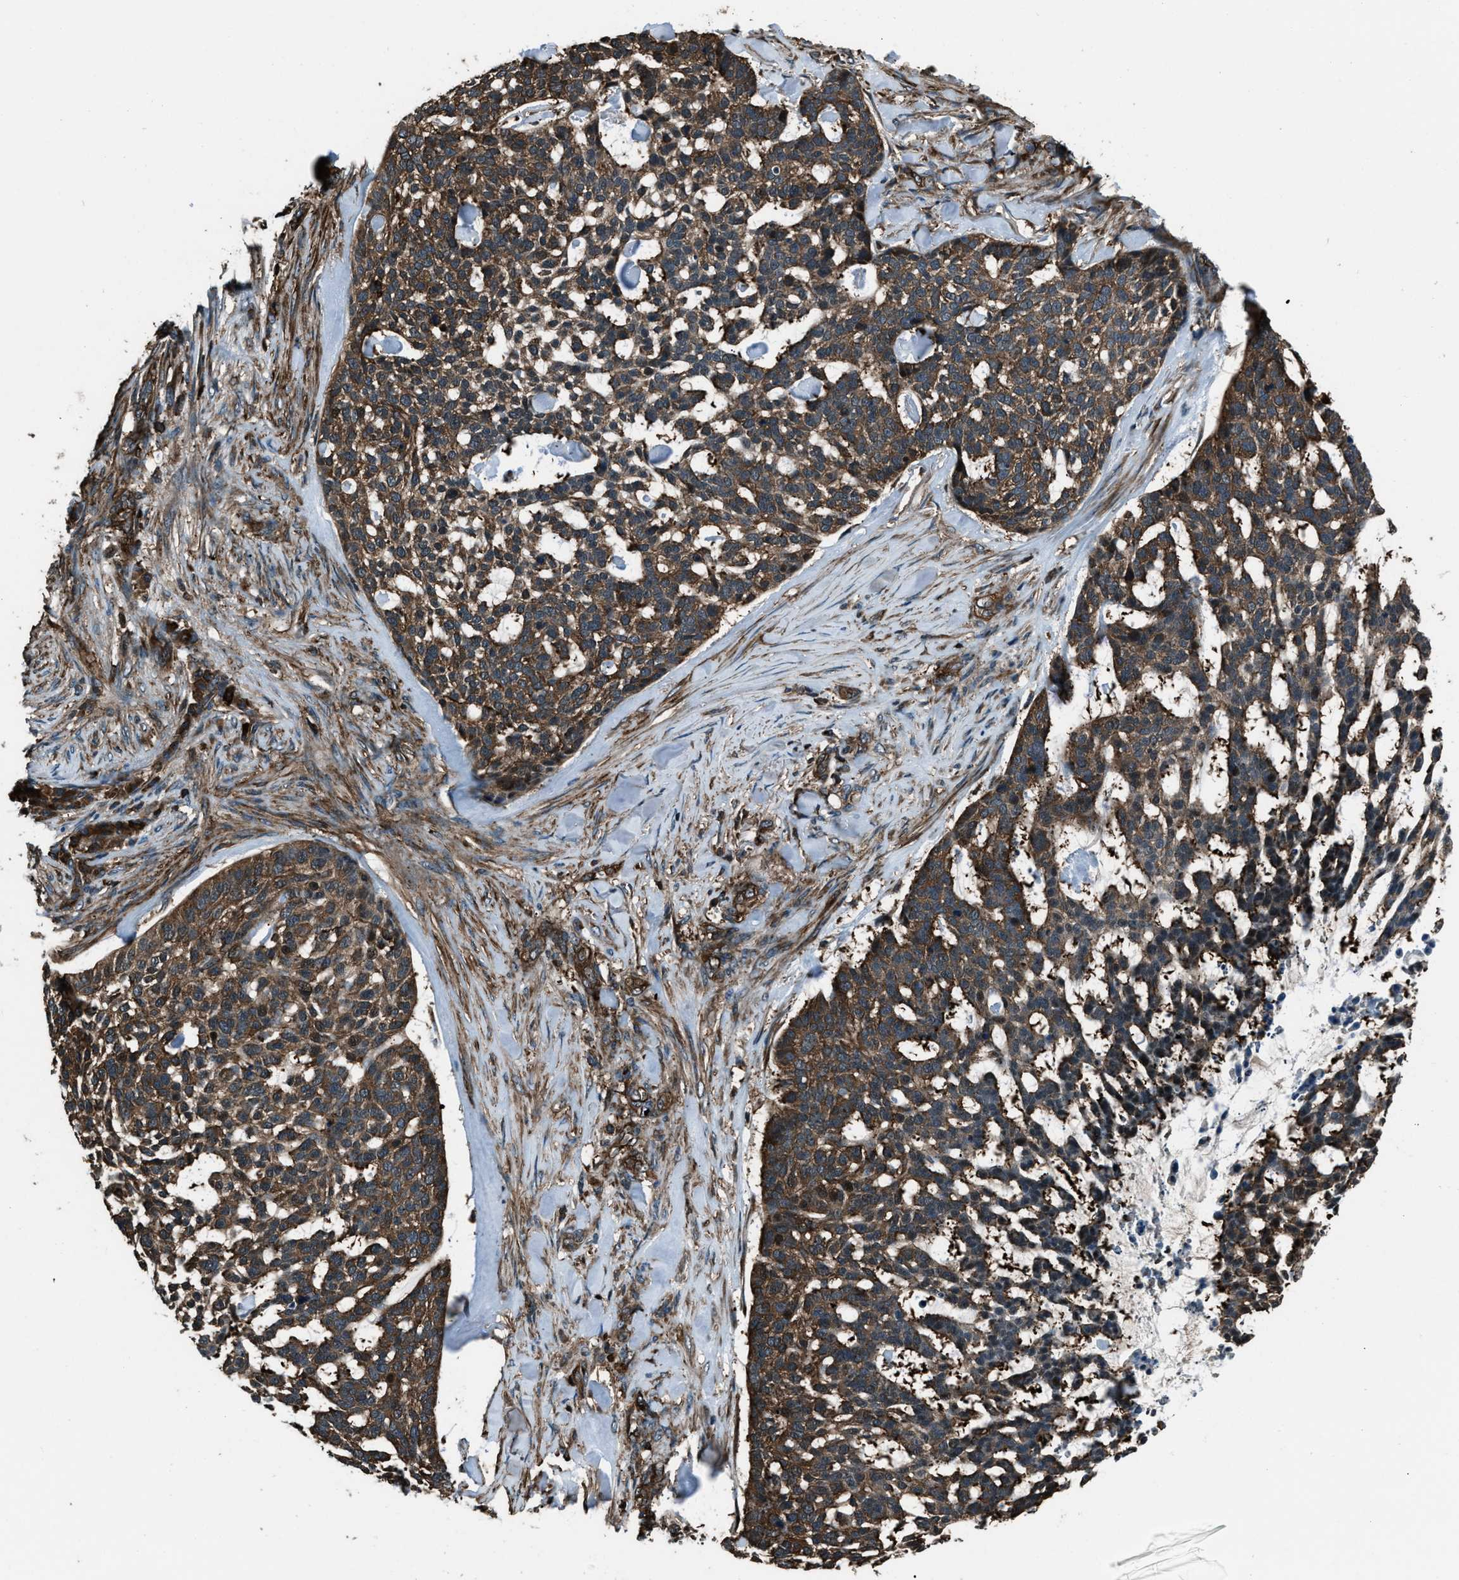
{"staining": {"intensity": "strong", "quantity": ">75%", "location": "cytoplasmic/membranous"}, "tissue": "skin cancer", "cell_type": "Tumor cells", "image_type": "cancer", "snomed": [{"axis": "morphology", "description": "Basal cell carcinoma"}, {"axis": "topography", "description": "Skin"}], "caption": "Protein staining shows strong cytoplasmic/membranous staining in about >75% of tumor cells in skin basal cell carcinoma. The staining is performed using DAB (3,3'-diaminobenzidine) brown chromogen to label protein expression. The nuclei are counter-stained blue using hematoxylin.", "gene": "SNX30", "patient": {"sex": "female", "age": 64}}